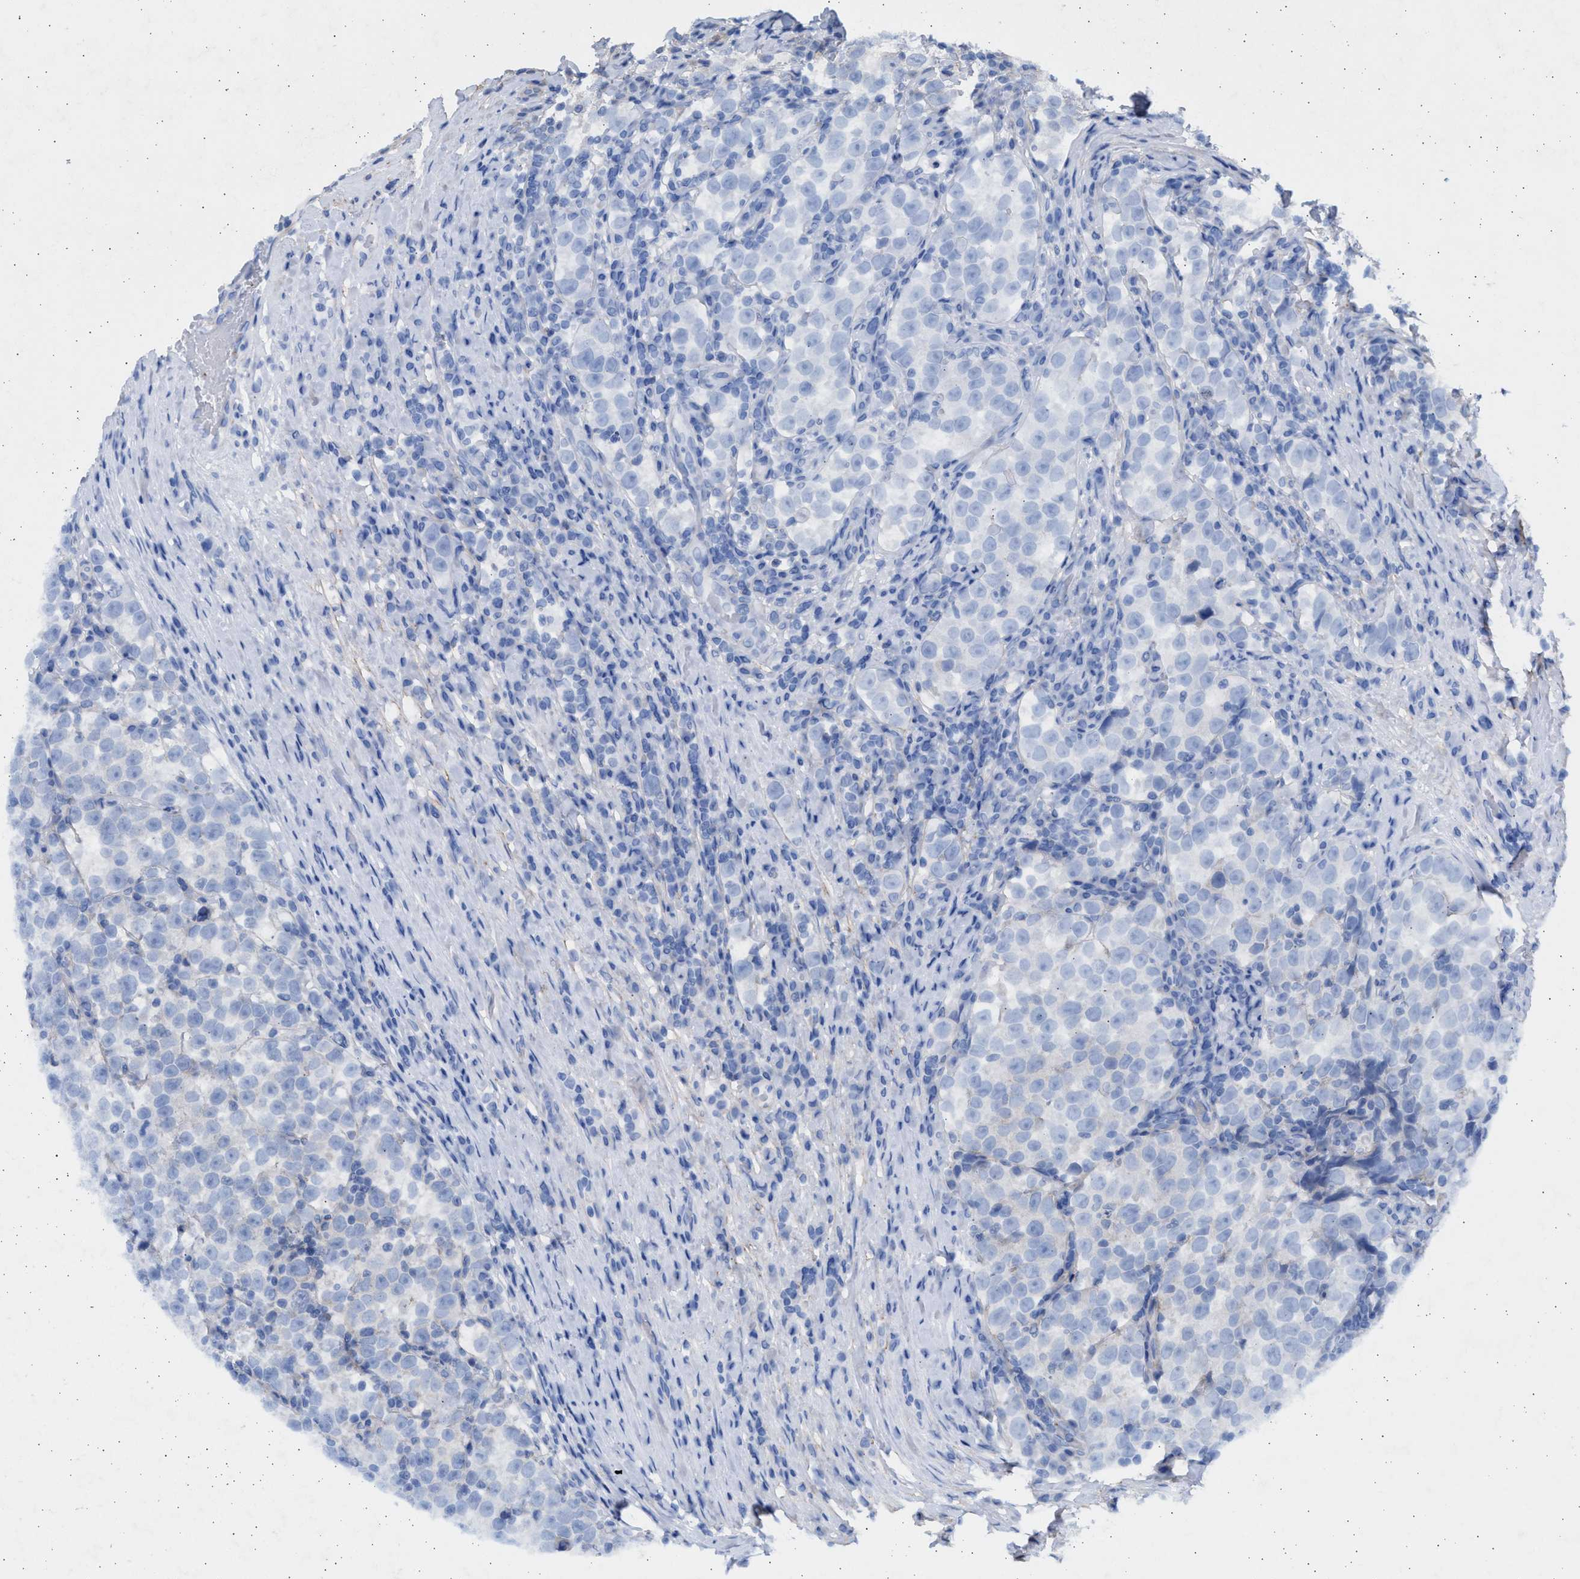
{"staining": {"intensity": "negative", "quantity": "none", "location": "none"}, "tissue": "testis cancer", "cell_type": "Tumor cells", "image_type": "cancer", "snomed": [{"axis": "morphology", "description": "Normal tissue, NOS"}, {"axis": "morphology", "description": "Seminoma, NOS"}, {"axis": "topography", "description": "Testis"}], "caption": "Protein analysis of testis seminoma displays no significant staining in tumor cells.", "gene": "NBR1", "patient": {"sex": "male", "age": 43}}